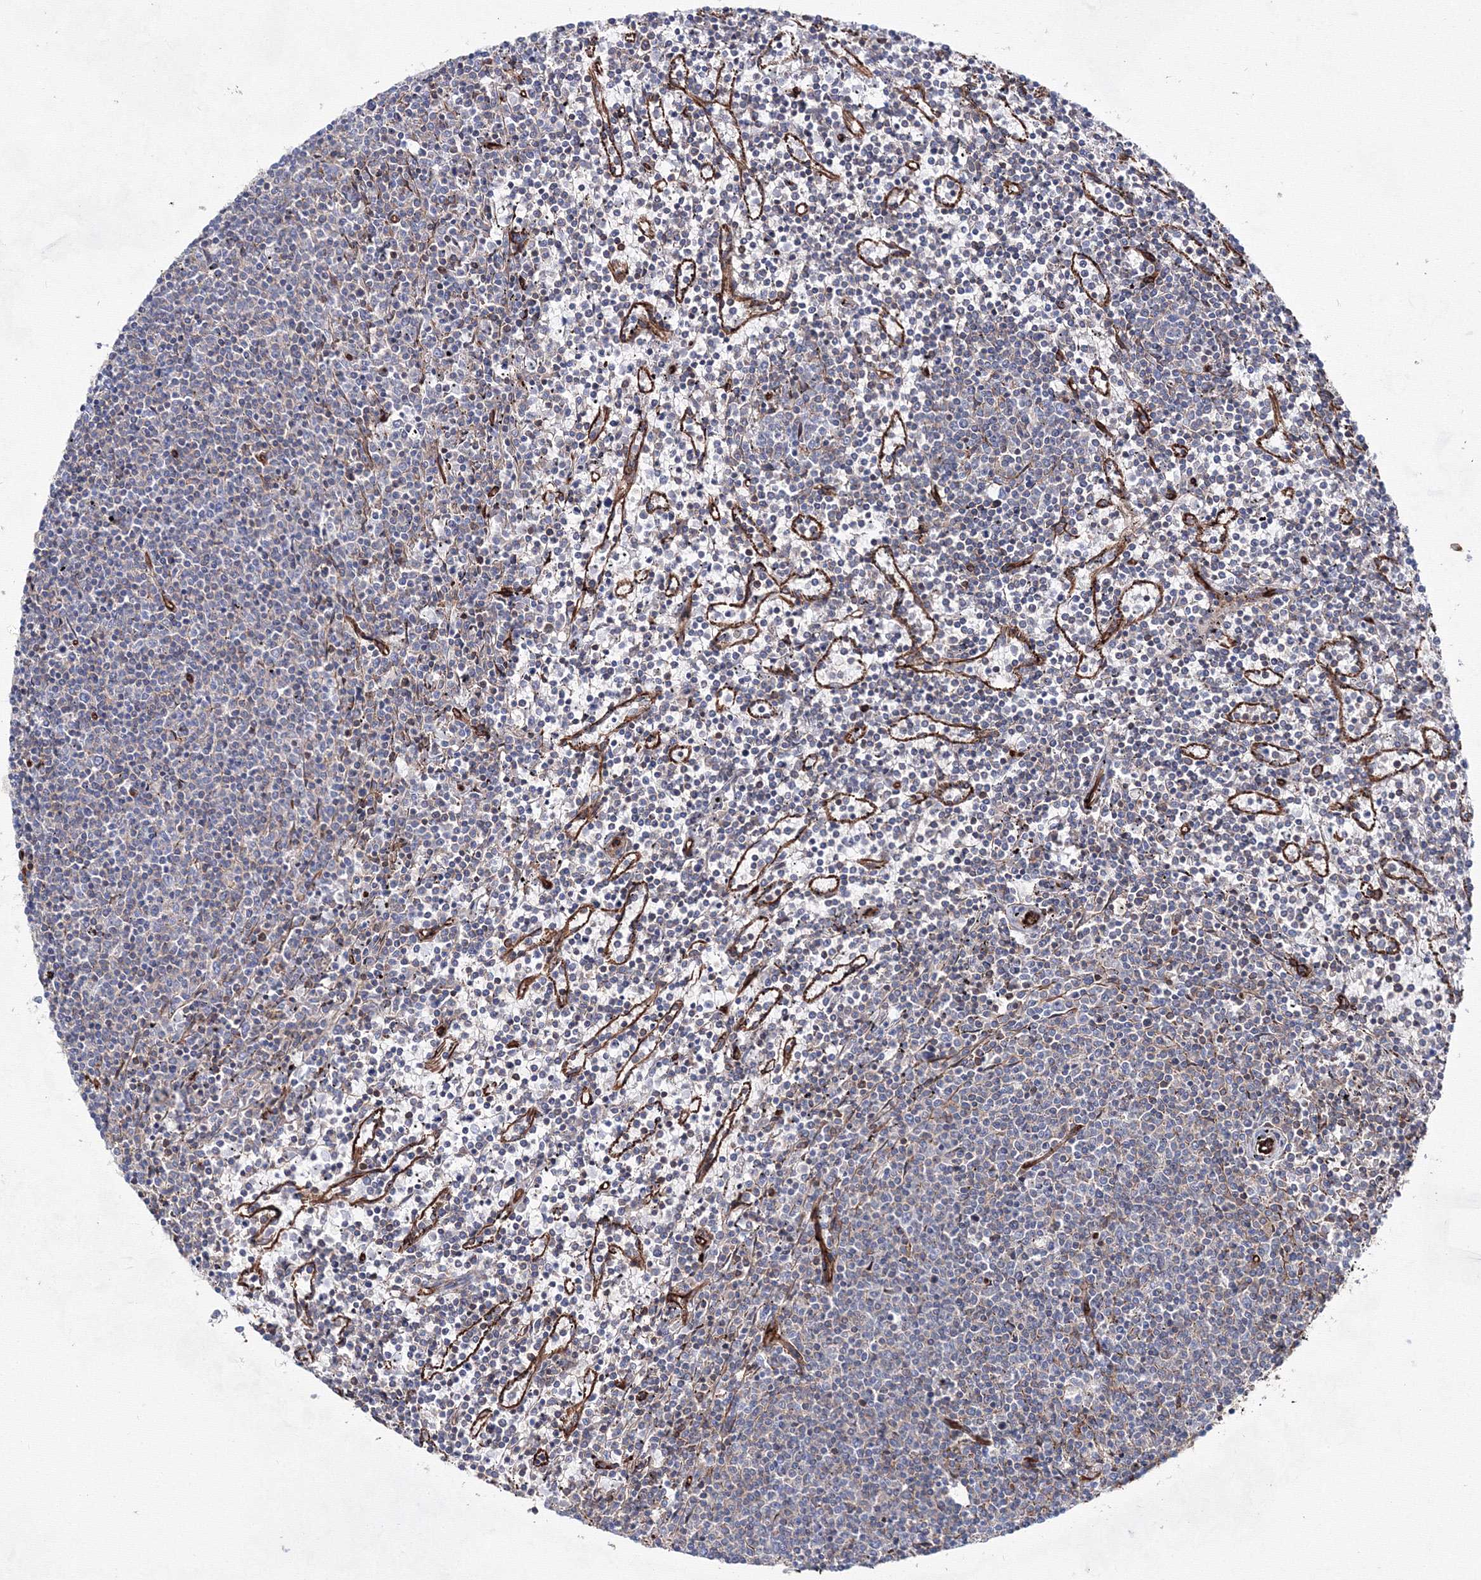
{"staining": {"intensity": "negative", "quantity": "none", "location": "none"}, "tissue": "lymphoma", "cell_type": "Tumor cells", "image_type": "cancer", "snomed": [{"axis": "morphology", "description": "Malignant lymphoma, non-Hodgkin's type, Low grade"}, {"axis": "topography", "description": "Spleen"}], "caption": "Immunohistochemistry of lymphoma shows no positivity in tumor cells. (DAB IHC visualized using brightfield microscopy, high magnification).", "gene": "ANKRD37", "patient": {"sex": "female", "age": 50}}